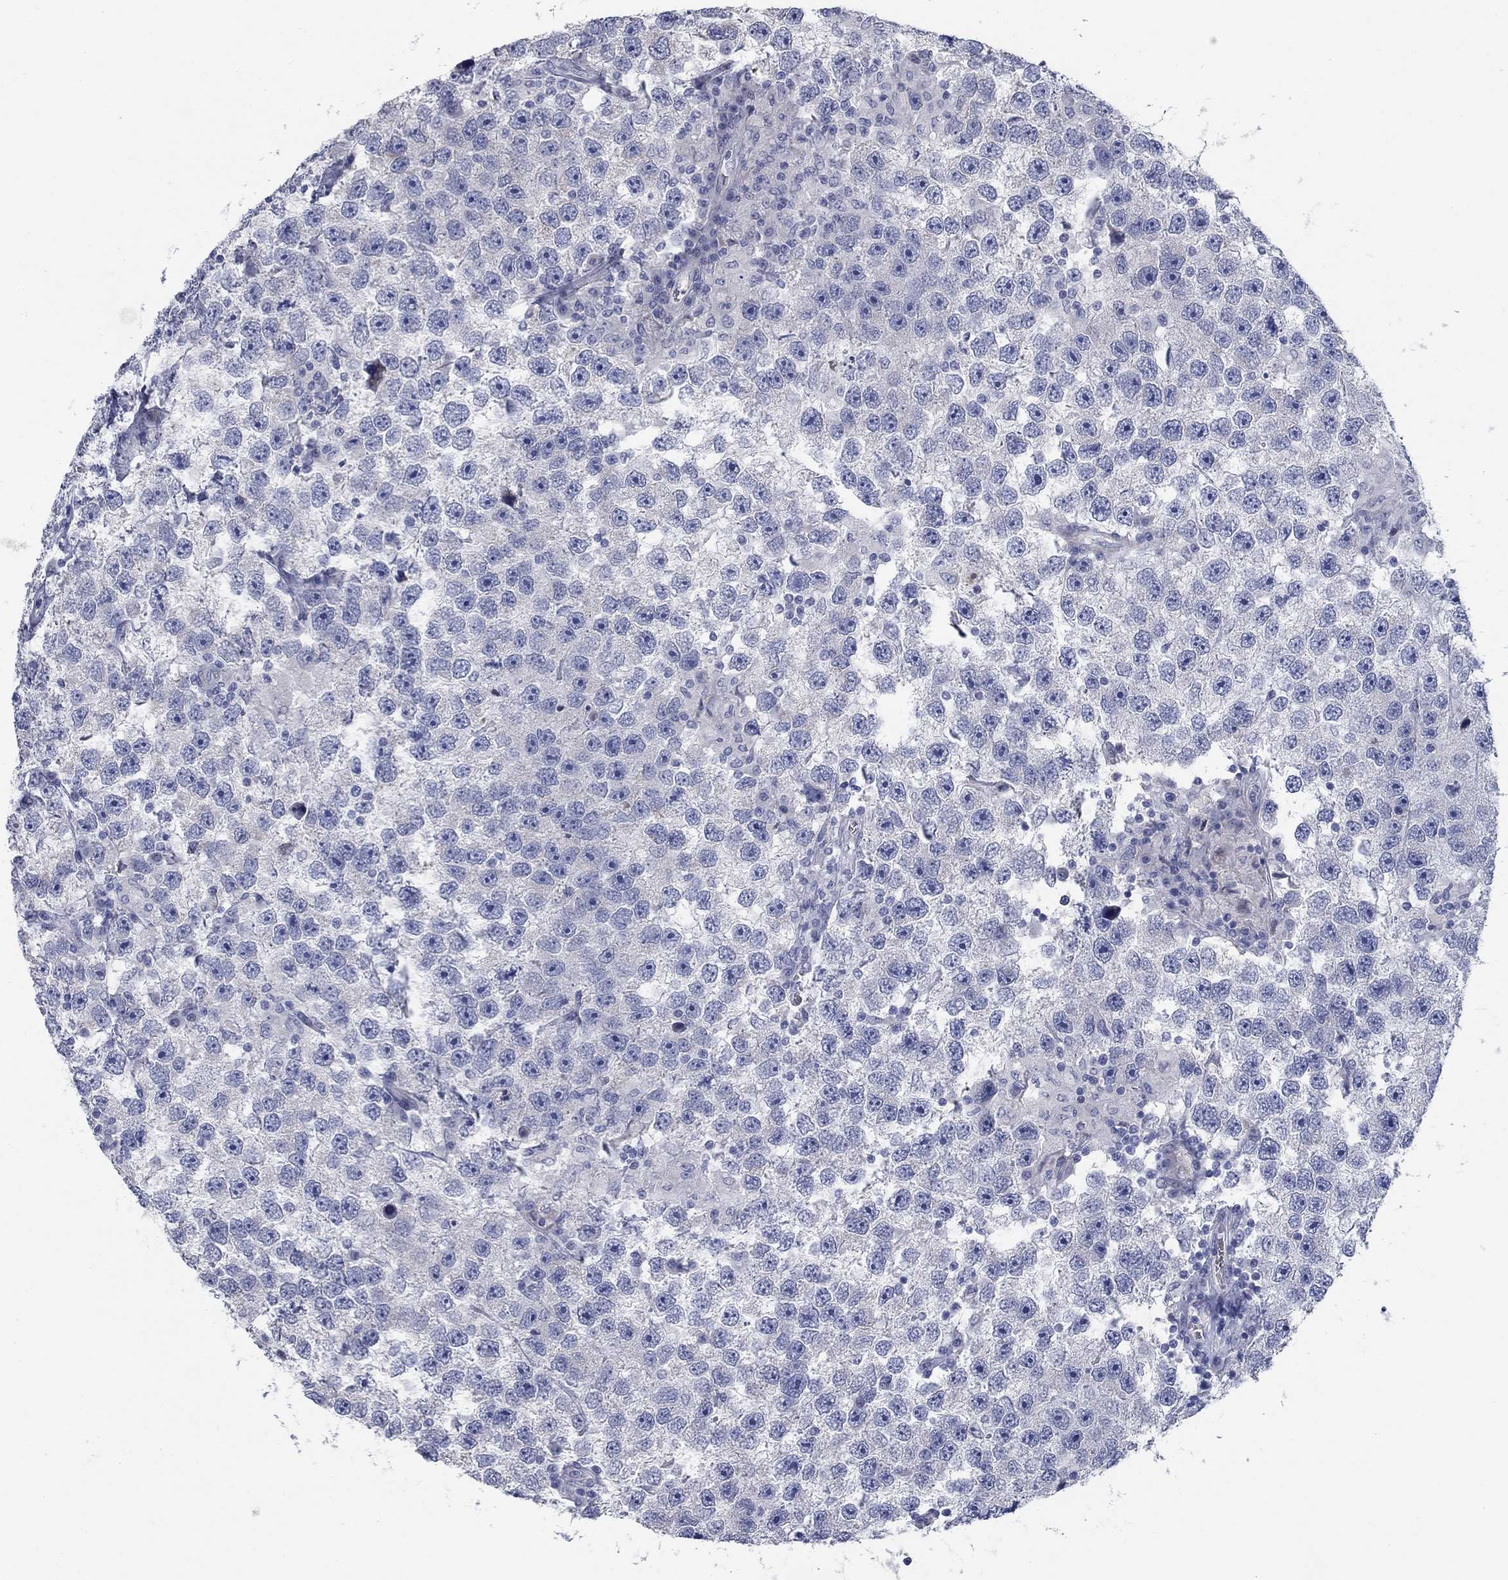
{"staining": {"intensity": "negative", "quantity": "none", "location": "none"}, "tissue": "testis cancer", "cell_type": "Tumor cells", "image_type": "cancer", "snomed": [{"axis": "morphology", "description": "Seminoma, NOS"}, {"axis": "topography", "description": "Testis"}], "caption": "Histopathology image shows no significant protein staining in tumor cells of testis seminoma.", "gene": "DNER", "patient": {"sex": "male", "age": 26}}